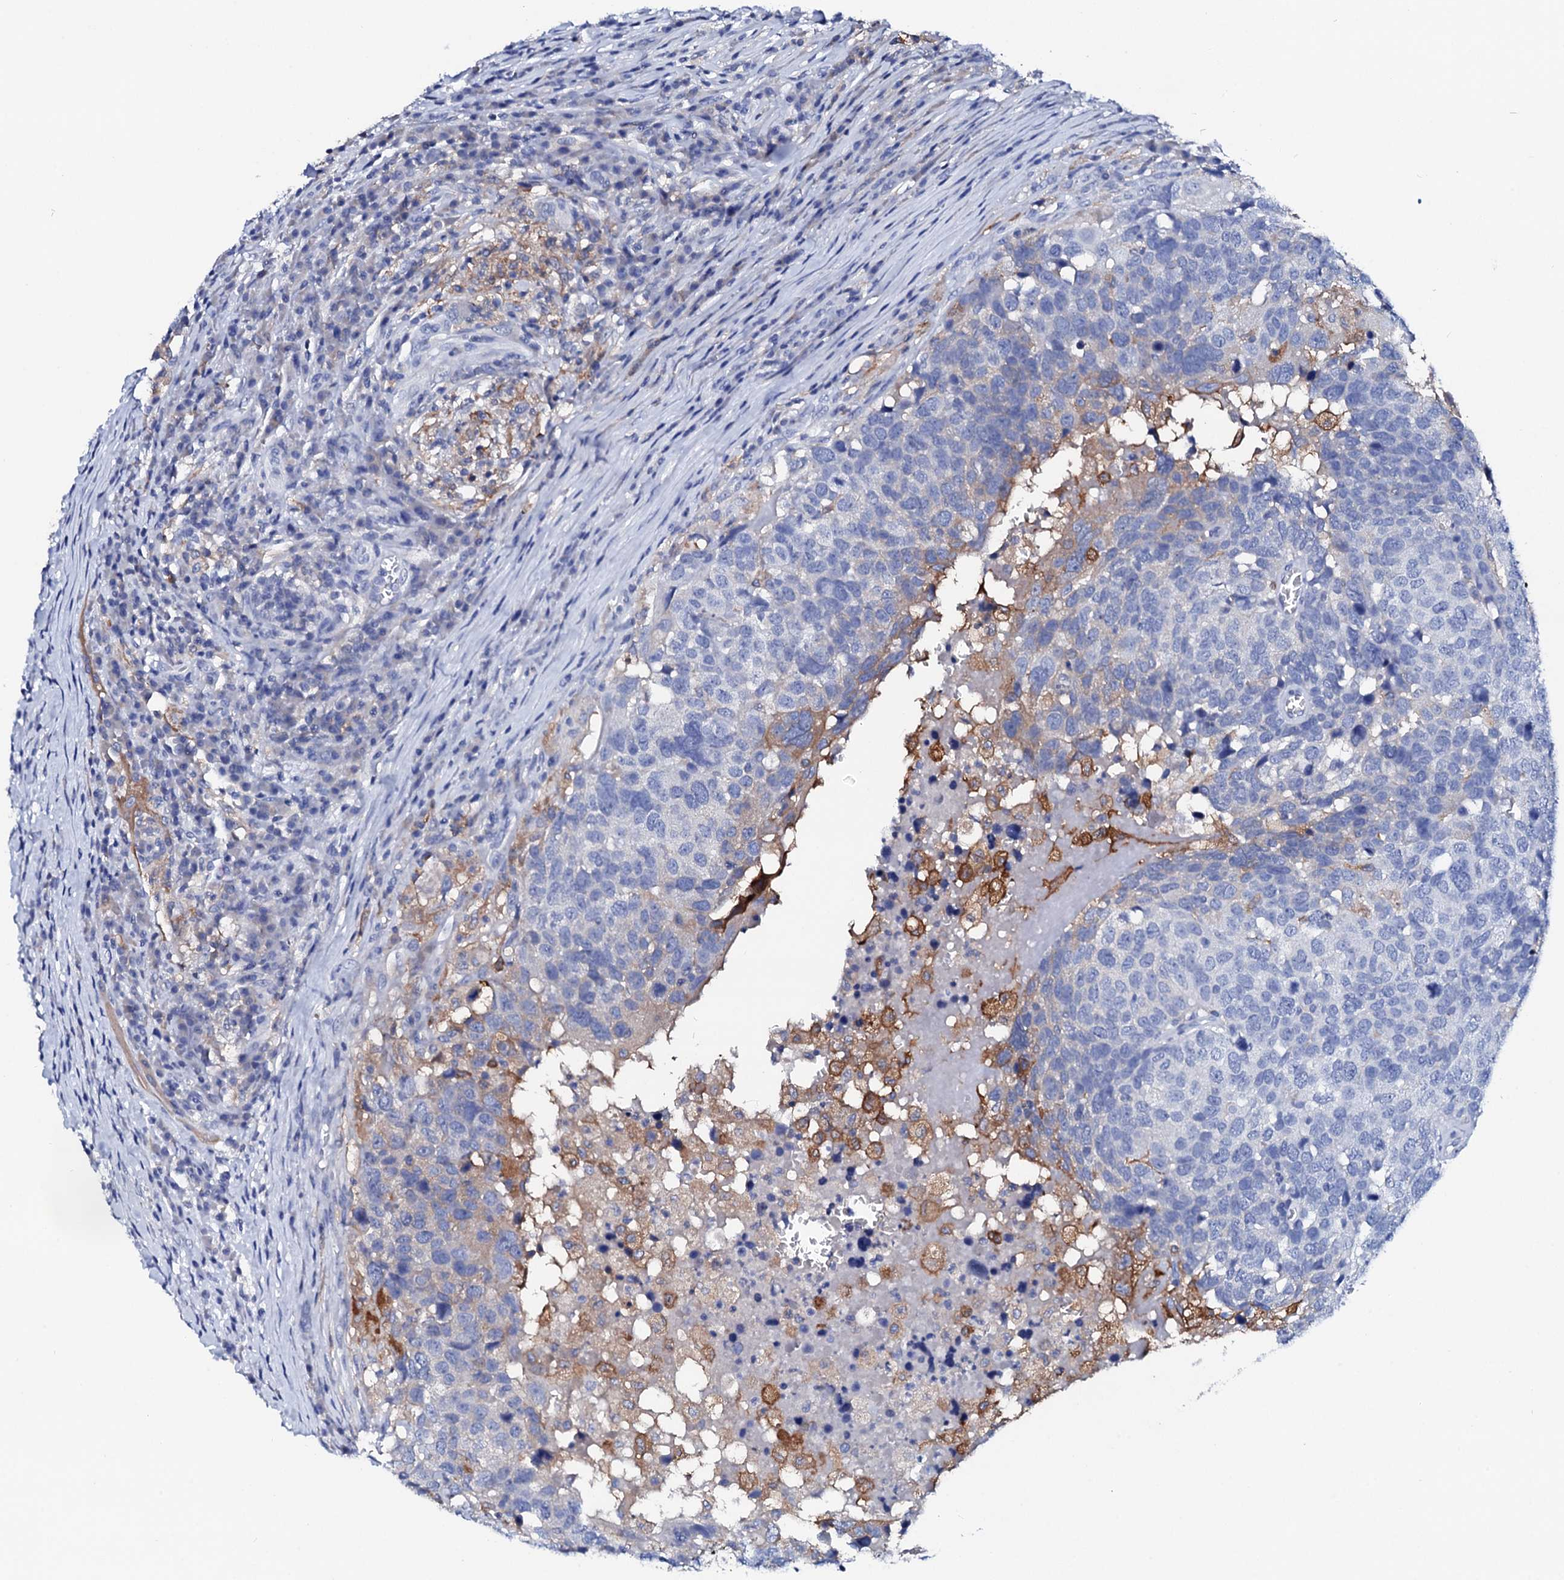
{"staining": {"intensity": "negative", "quantity": "none", "location": "none"}, "tissue": "head and neck cancer", "cell_type": "Tumor cells", "image_type": "cancer", "snomed": [{"axis": "morphology", "description": "Squamous cell carcinoma, NOS"}, {"axis": "topography", "description": "Head-Neck"}], "caption": "Head and neck cancer was stained to show a protein in brown. There is no significant staining in tumor cells.", "gene": "GLB1L3", "patient": {"sex": "male", "age": 66}}